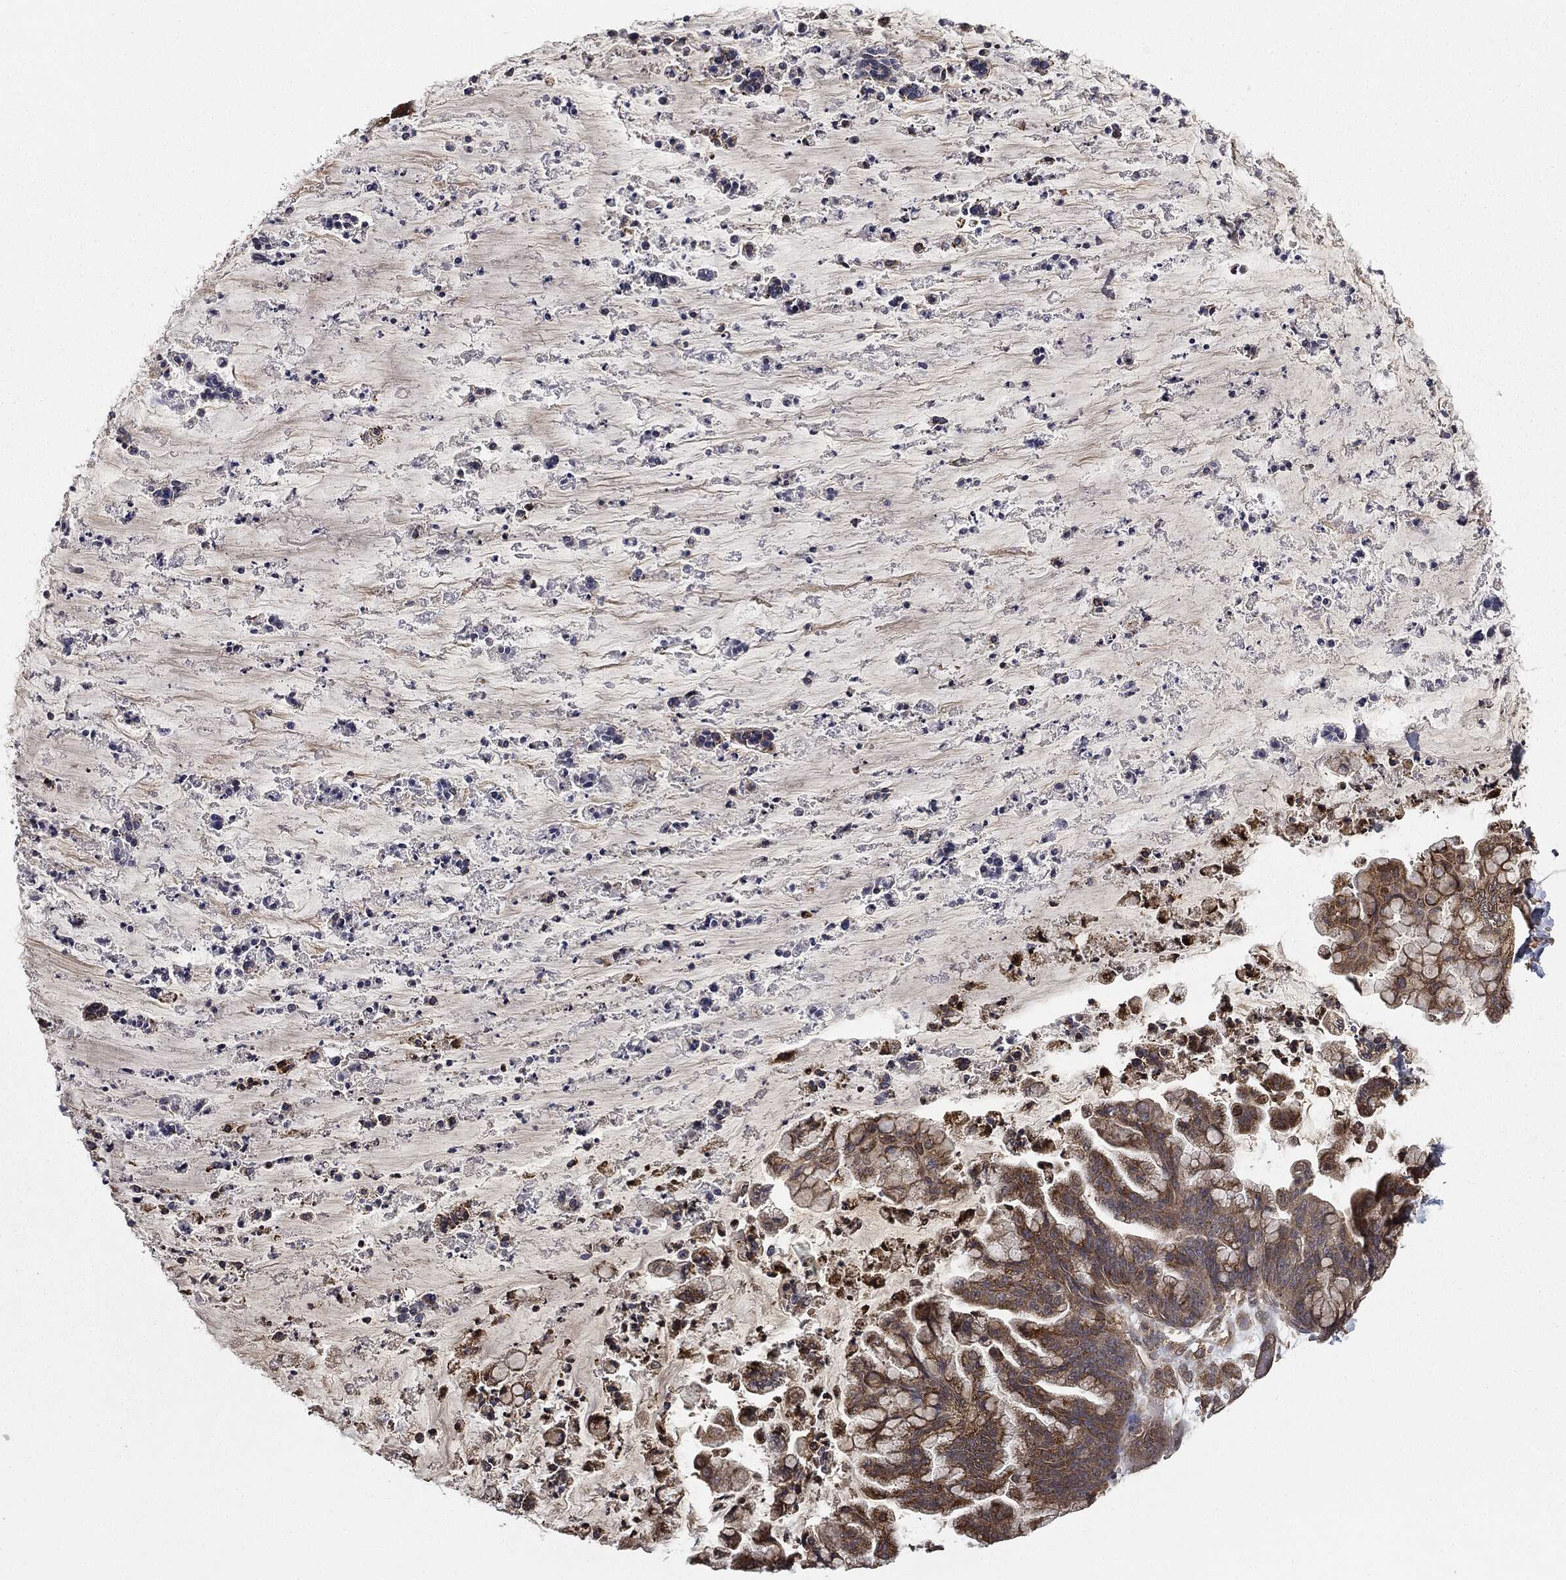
{"staining": {"intensity": "moderate", "quantity": "25%-75%", "location": "cytoplasmic/membranous"}, "tissue": "ovarian cancer", "cell_type": "Tumor cells", "image_type": "cancer", "snomed": [{"axis": "morphology", "description": "Cystadenocarcinoma, mucinous, NOS"}, {"axis": "topography", "description": "Ovary"}], "caption": "Immunohistochemical staining of human ovarian cancer exhibits moderate cytoplasmic/membranous protein staining in approximately 25%-75% of tumor cells.", "gene": "MIER2", "patient": {"sex": "female", "age": 67}}